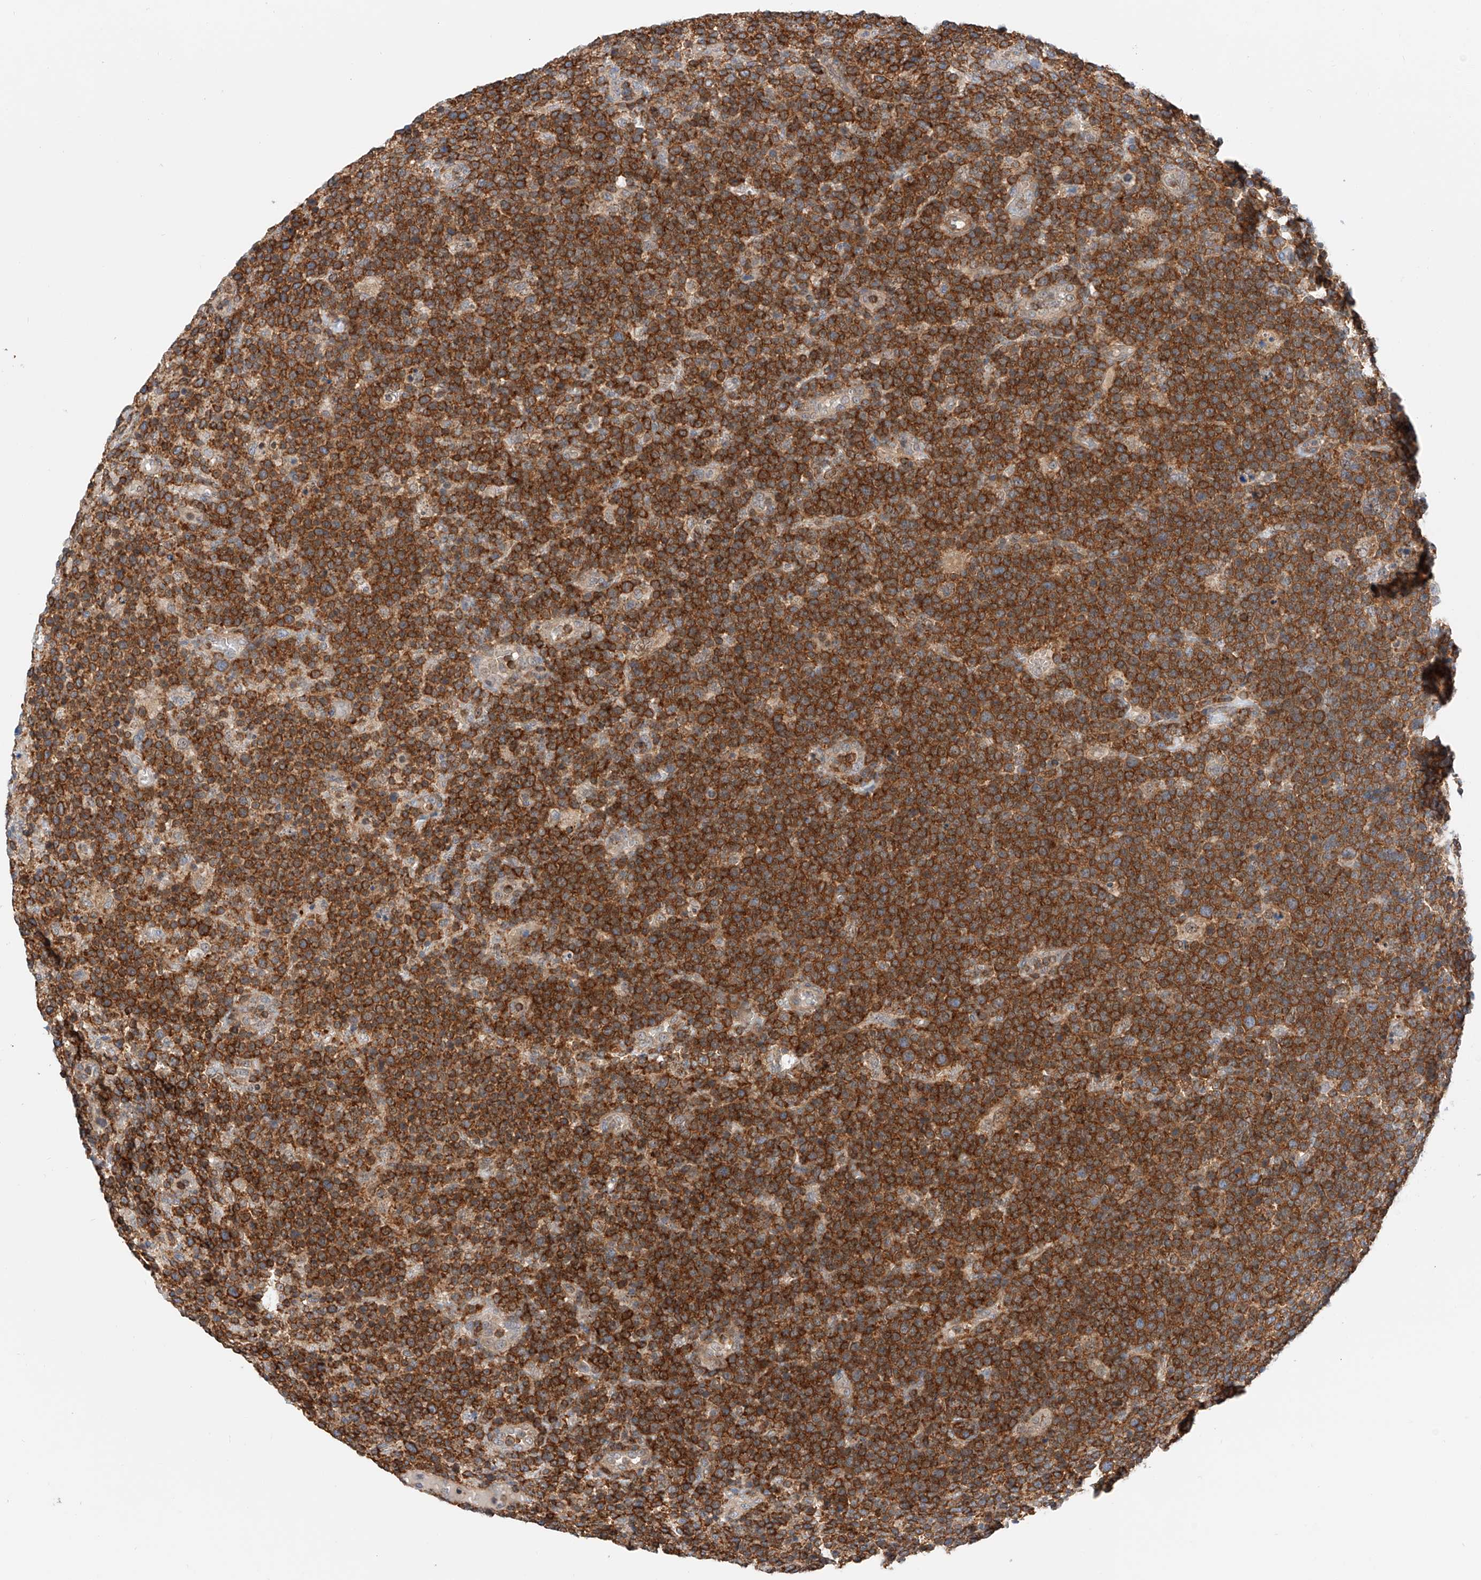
{"staining": {"intensity": "strong", "quantity": ">75%", "location": "cytoplasmic/membranous"}, "tissue": "lymphoma", "cell_type": "Tumor cells", "image_type": "cancer", "snomed": [{"axis": "morphology", "description": "Malignant lymphoma, non-Hodgkin's type, High grade"}, {"axis": "topography", "description": "Lymph node"}], "caption": "Human lymphoma stained for a protein (brown) displays strong cytoplasmic/membranous positive staining in approximately >75% of tumor cells.", "gene": "MFN2", "patient": {"sex": "male", "age": 61}}